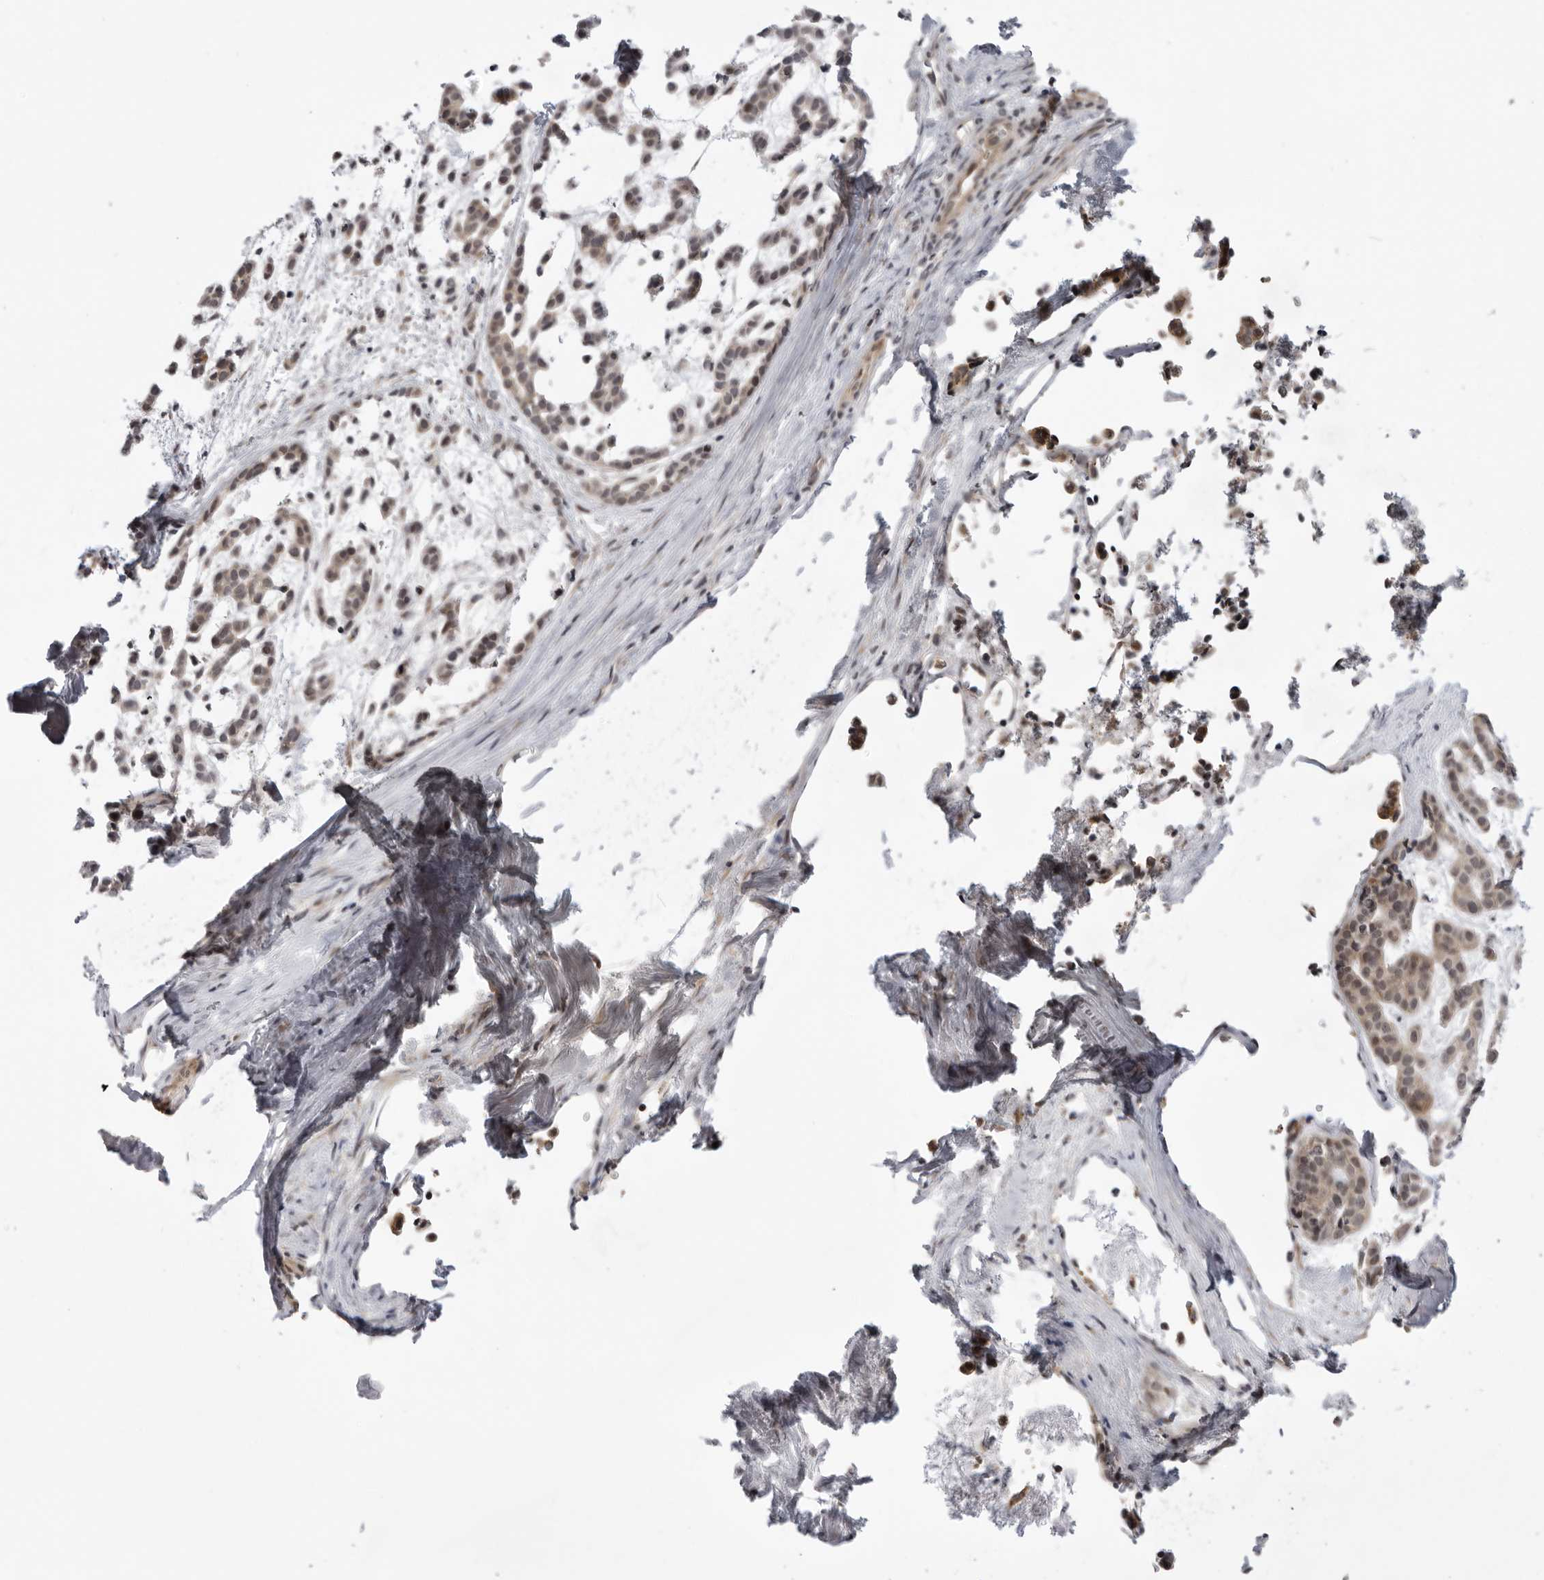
{"staining": {"intensity": "negative", "quantity": "none", "location": "none"}, "tissue": "head and neck cancer", "cell_type": "Tumor cells", "image_type": "cancer", "snomed": [{"axis": "morphology", "description": "Adenocarcinoma, NOS"}, {"axis": "morphology", "description": "Adenoma, NOS"}, {"axis": "topography", "description": "Head-Neck"}], "caption": "Immunohistochemical staining of human adenocarcinoma (head and neck) reveals no significant staining in tumor cells.", "gene": "ALPK2", "patient": {"sex": "female", "age": 55}}